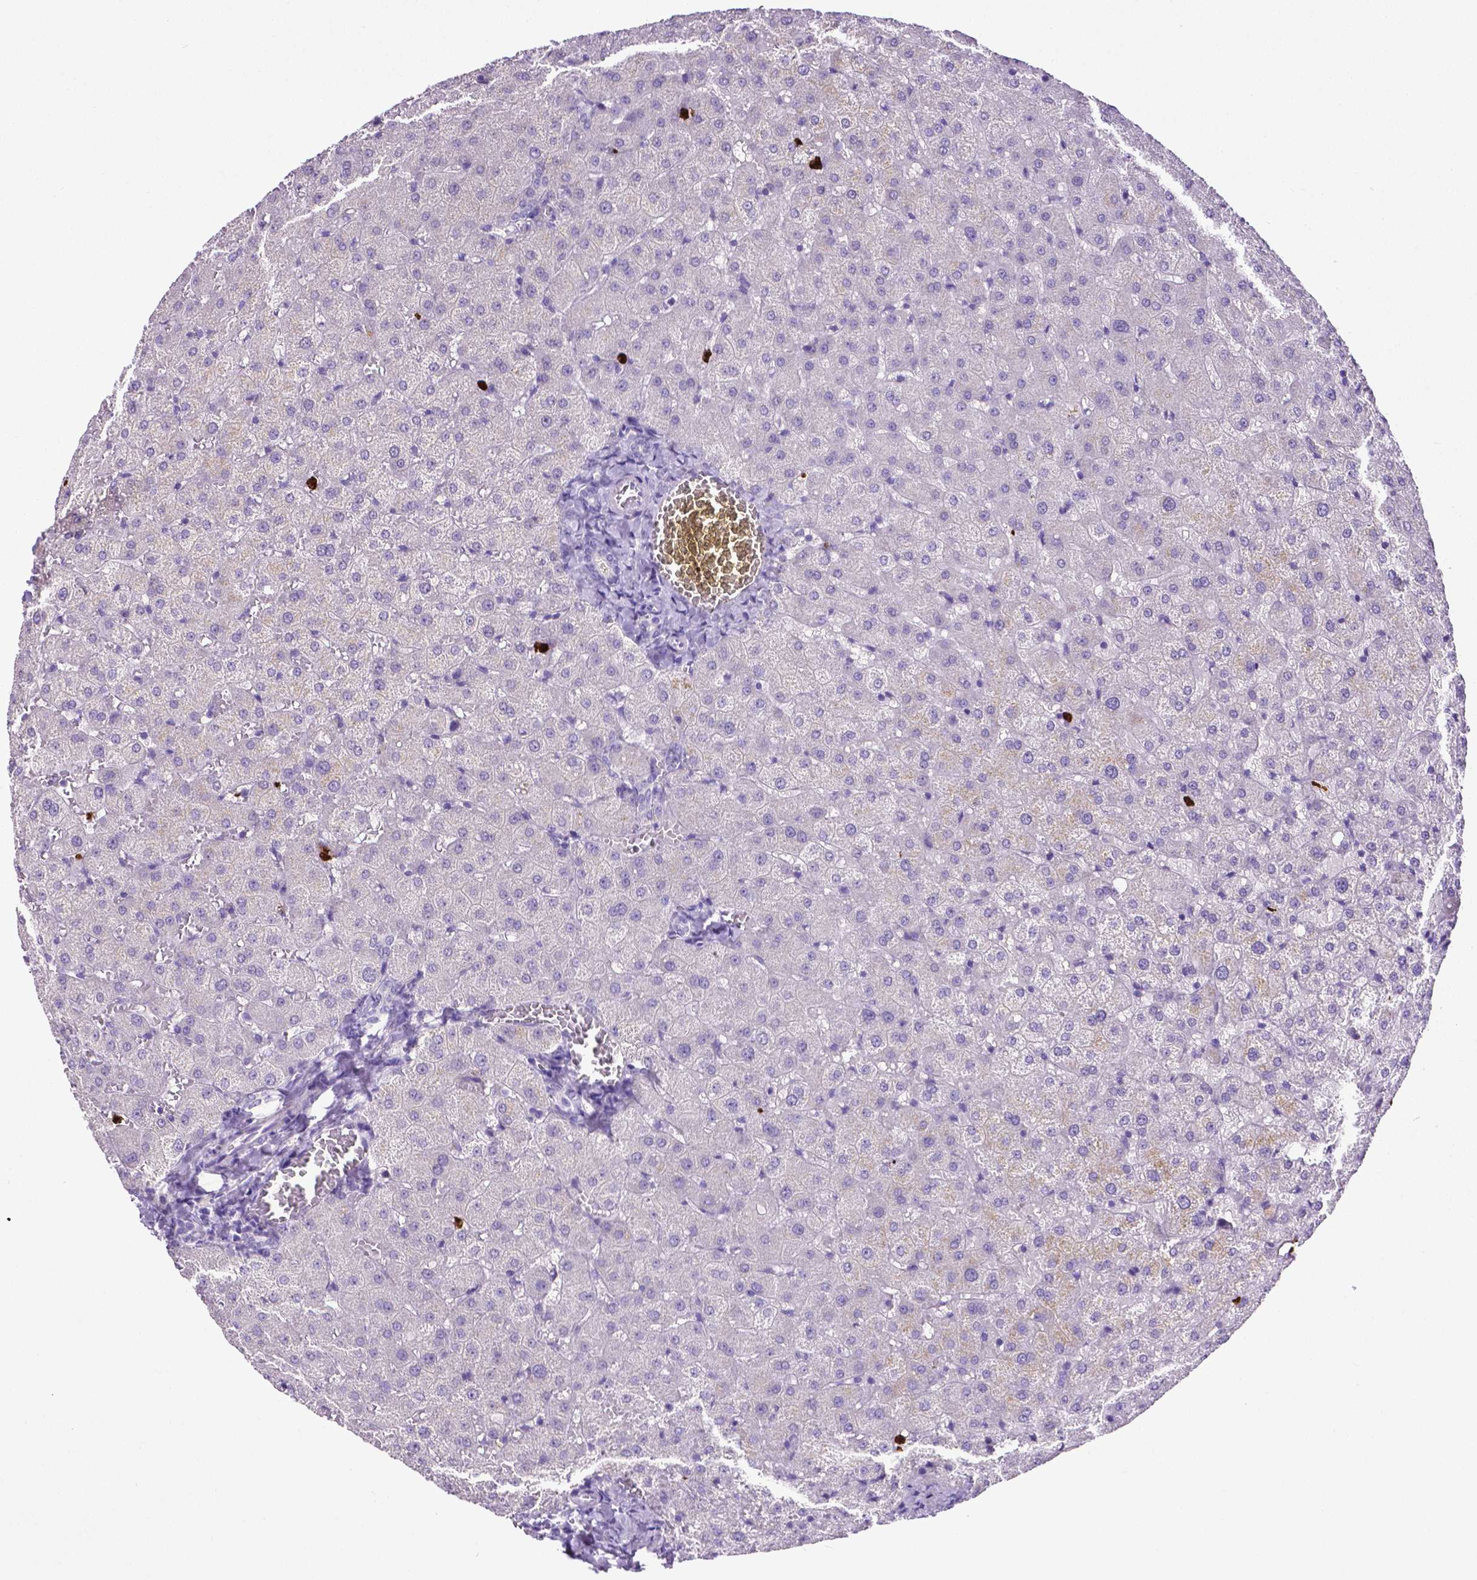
{"staining": {"intensity": "negative", "quantity": "none", "location": "none"}, "tissue": "liver", "cell_type": "Cholangiocytes", "image_type": "normal", "snomed": [{"axis": "morphology", "description": "Normal tissue, NOS"}, {"axis": "topography", "description": "Liver"}], "caption": "Cholangiocytes show no significant staining in normal liver.", "gene": "MMP9", "patient": {"sex": "female", "age": 50}}